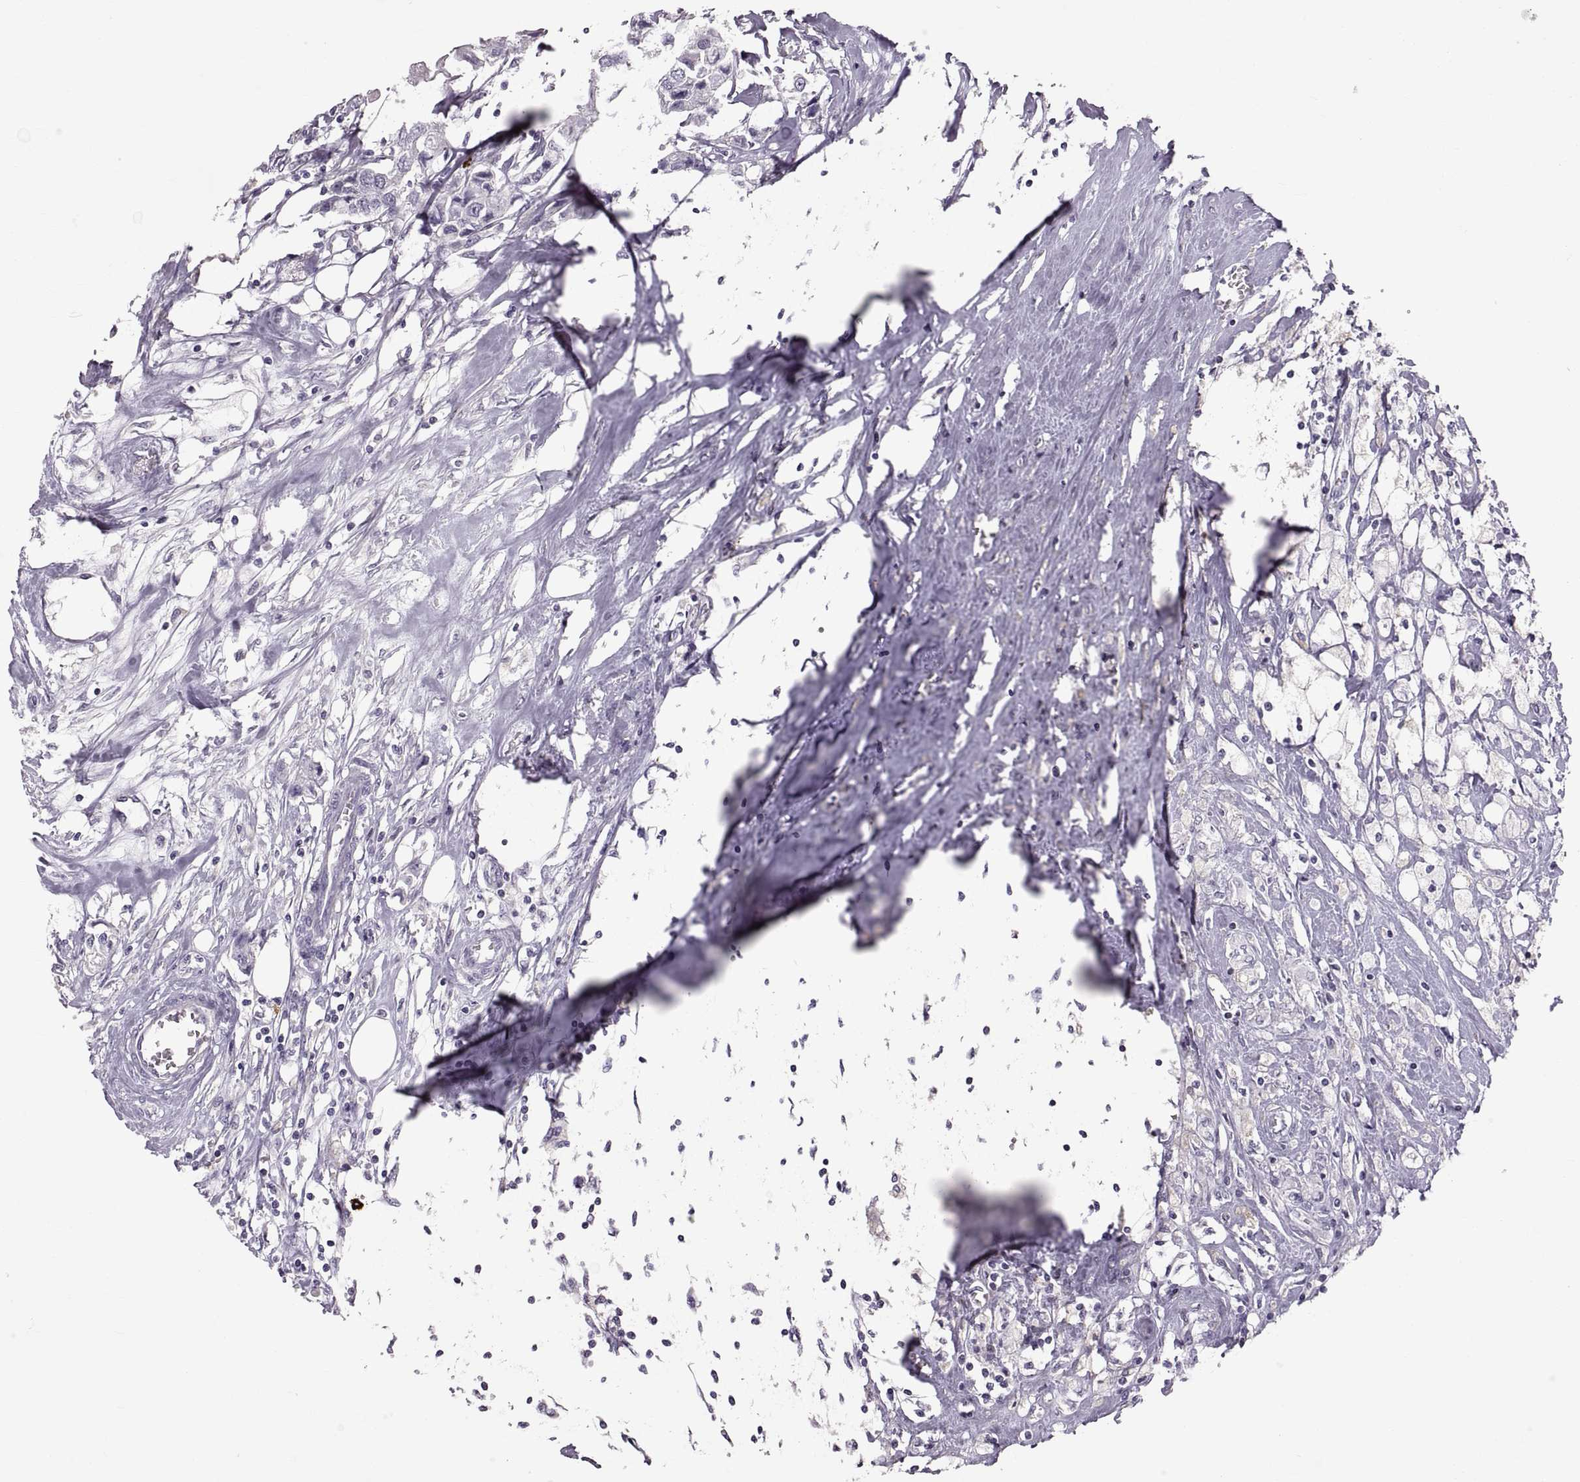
{"staining": {"intensity": "negative", "quantity": "none", "location": "none"}, "tissue": "breast cancer", "cell_type": "Tumor cells", "image_type": "cancer", "snomed": [{"axis": "morphology", "description": "Duct carcinoma"}, {"axis": "topography", "description": "Breast"}], "caption": "Tumor cells show no significant expression in breast cancer.", "gene": "WFDC8", "patient": {"sex": "female", "age": 80}}